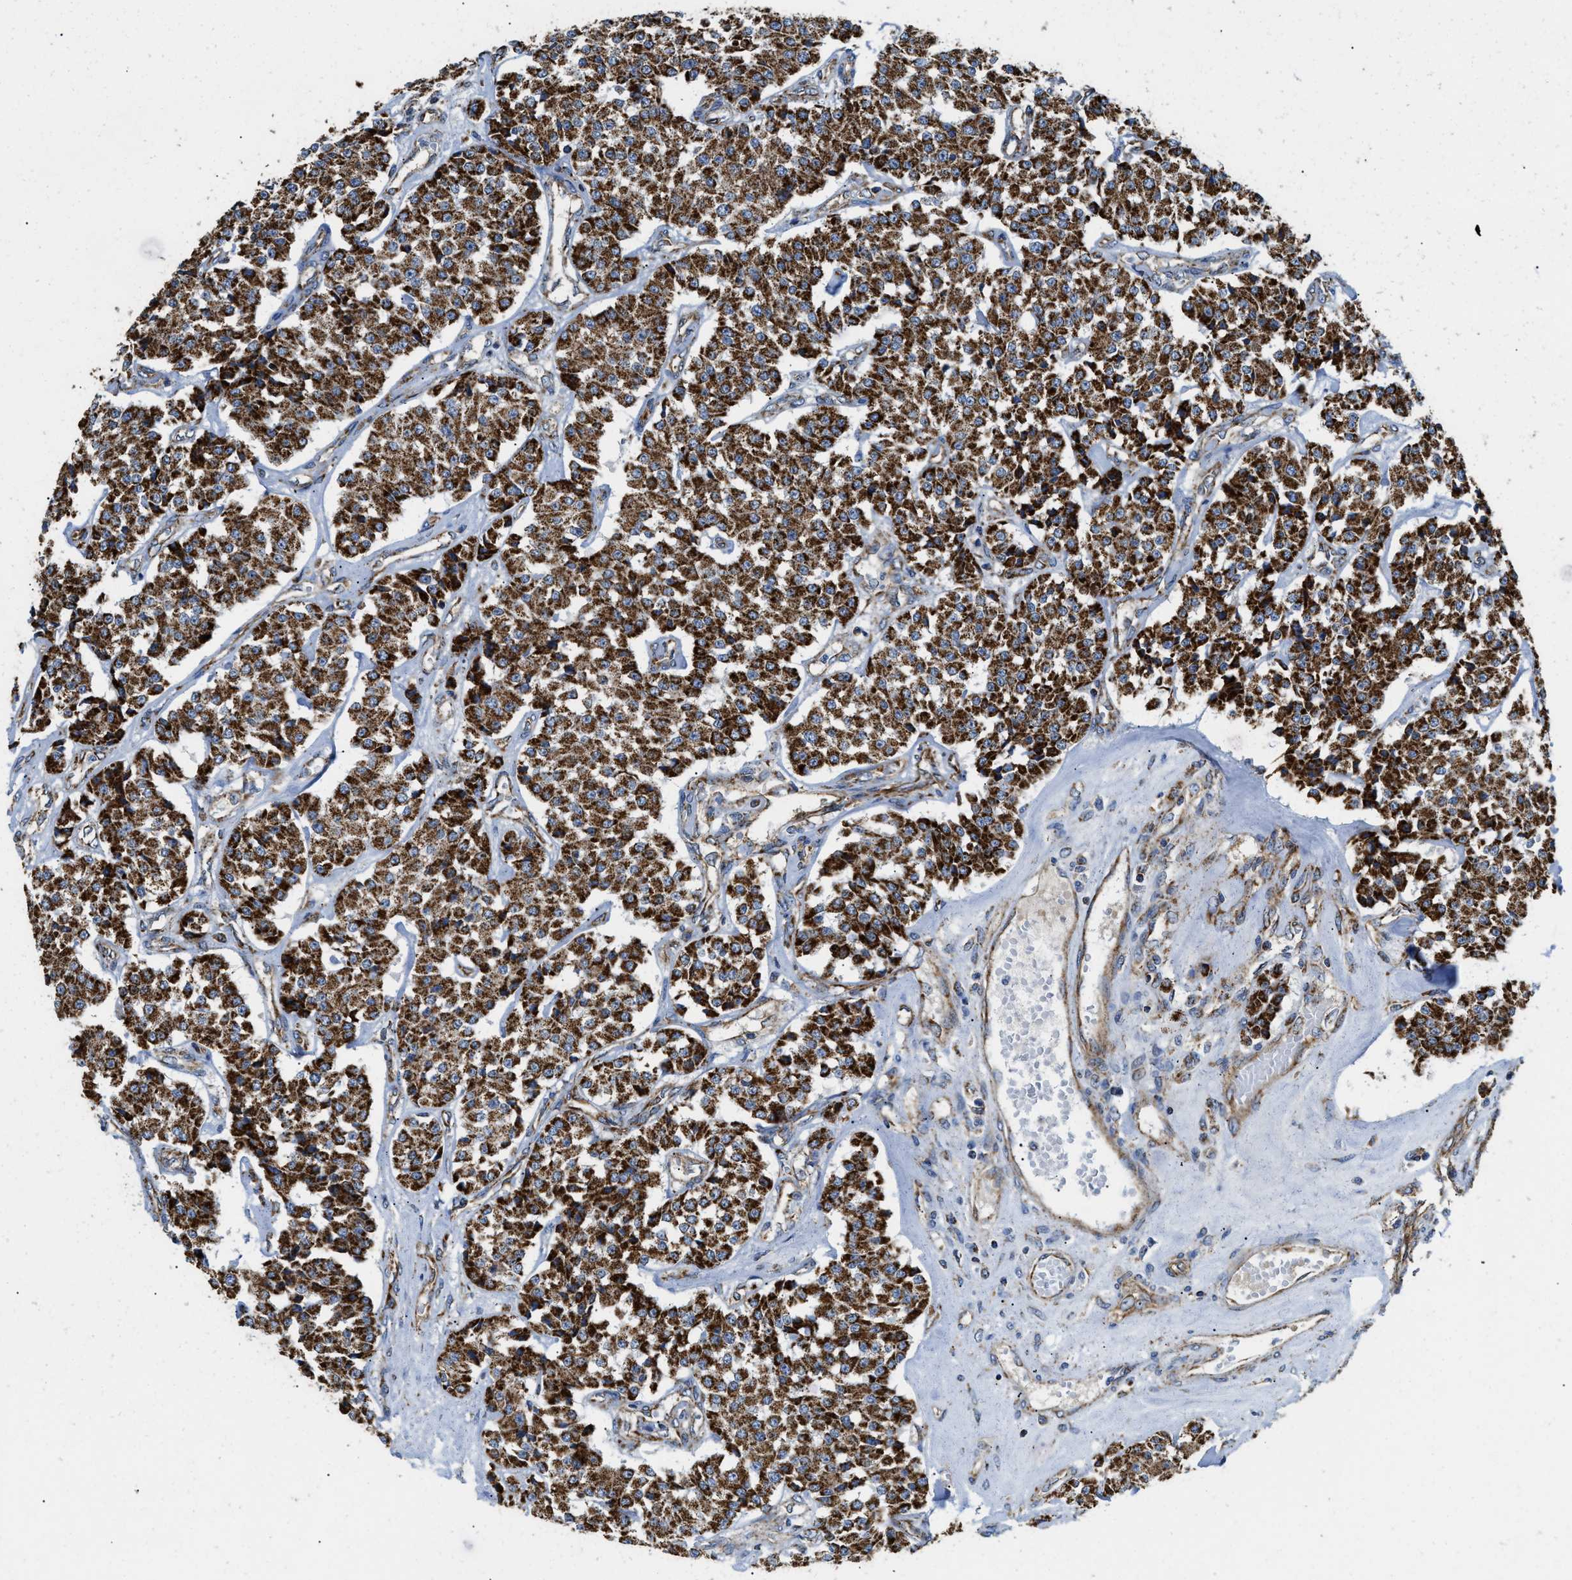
{"staining": {"intensity": "strong", "quantity": ">75%", "location": "cytoplasmic/membranous"}, "tissue": "carcinoid", "cell_type": "Tumor cells", "image_type": "cancer", "snomed": [{"axis": "morphology", "description": "Carcinoid, malignant, NOS"}, {"axis": "topography", "description": "Pancreas"}], "caption": "Immunohistochemical staining of carcinoid demonstrates high levels of strong cytoplasmic/membranous expression in about >75% of tumor cells. The staining was performed using DAB to visualize the protein expression in brown, while the nuclei were stained in blue with hematoxylin (Magnification: 20x).", "gene": "STK33", "patient": {"sex": "male", "age": 41}}